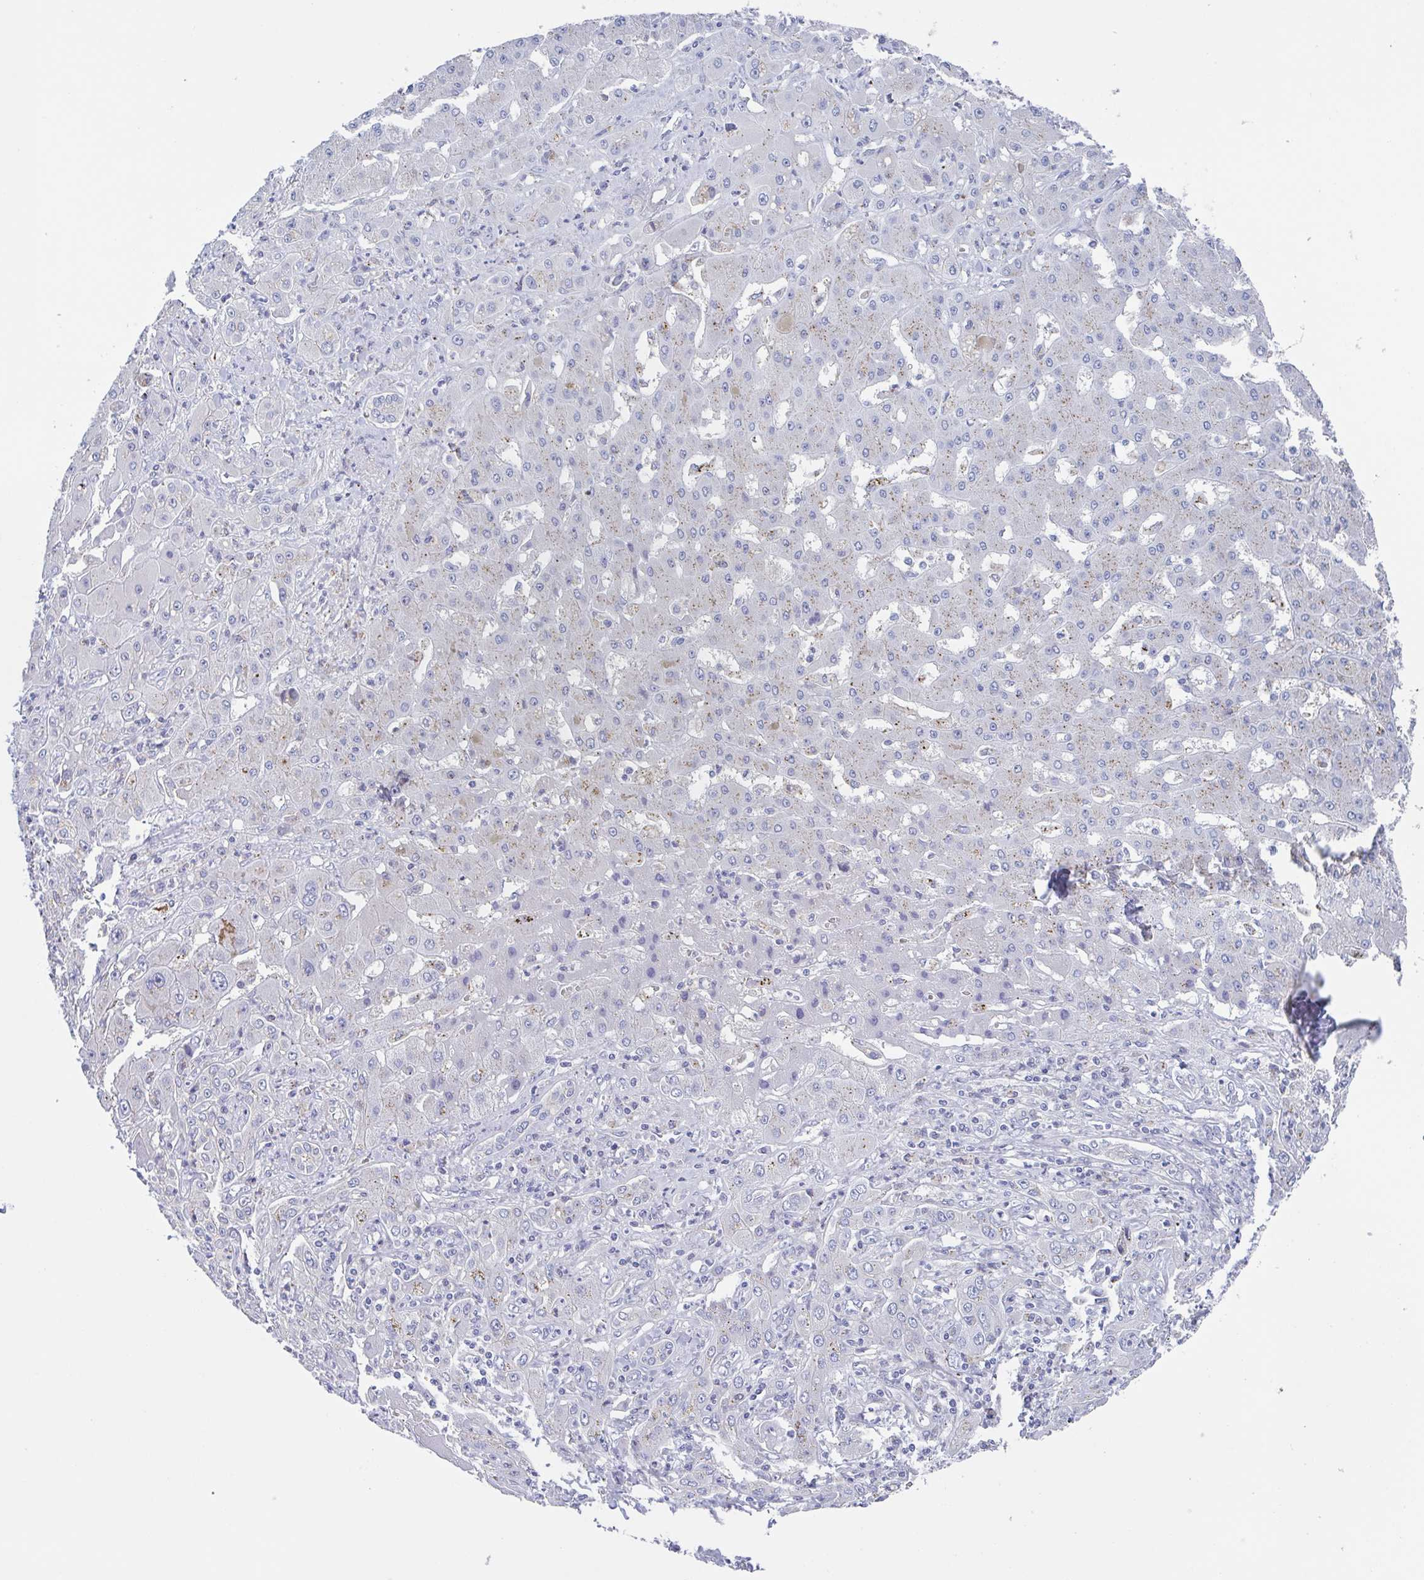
{"staining": {"intensity": "moderate", "quantity": "<25%", "location": "cytoplasmic/membranous"}, "tissue": "liver cancer", "cell_type": "Tumor cells", "image_type": "cancer", "snomed": [{"axis": "morphology", "description": "Cholangiocarcinoma"}, {"axis": "topography", "description": "Liver"}], "caption": "Human liver cancer stained with a brown dye reveals moderate cytoplasmic/membranous positive positivity in about <25% of tumor cells.", "gene": "CHMP5", "patient": {"sex": "male", "age": 67}}